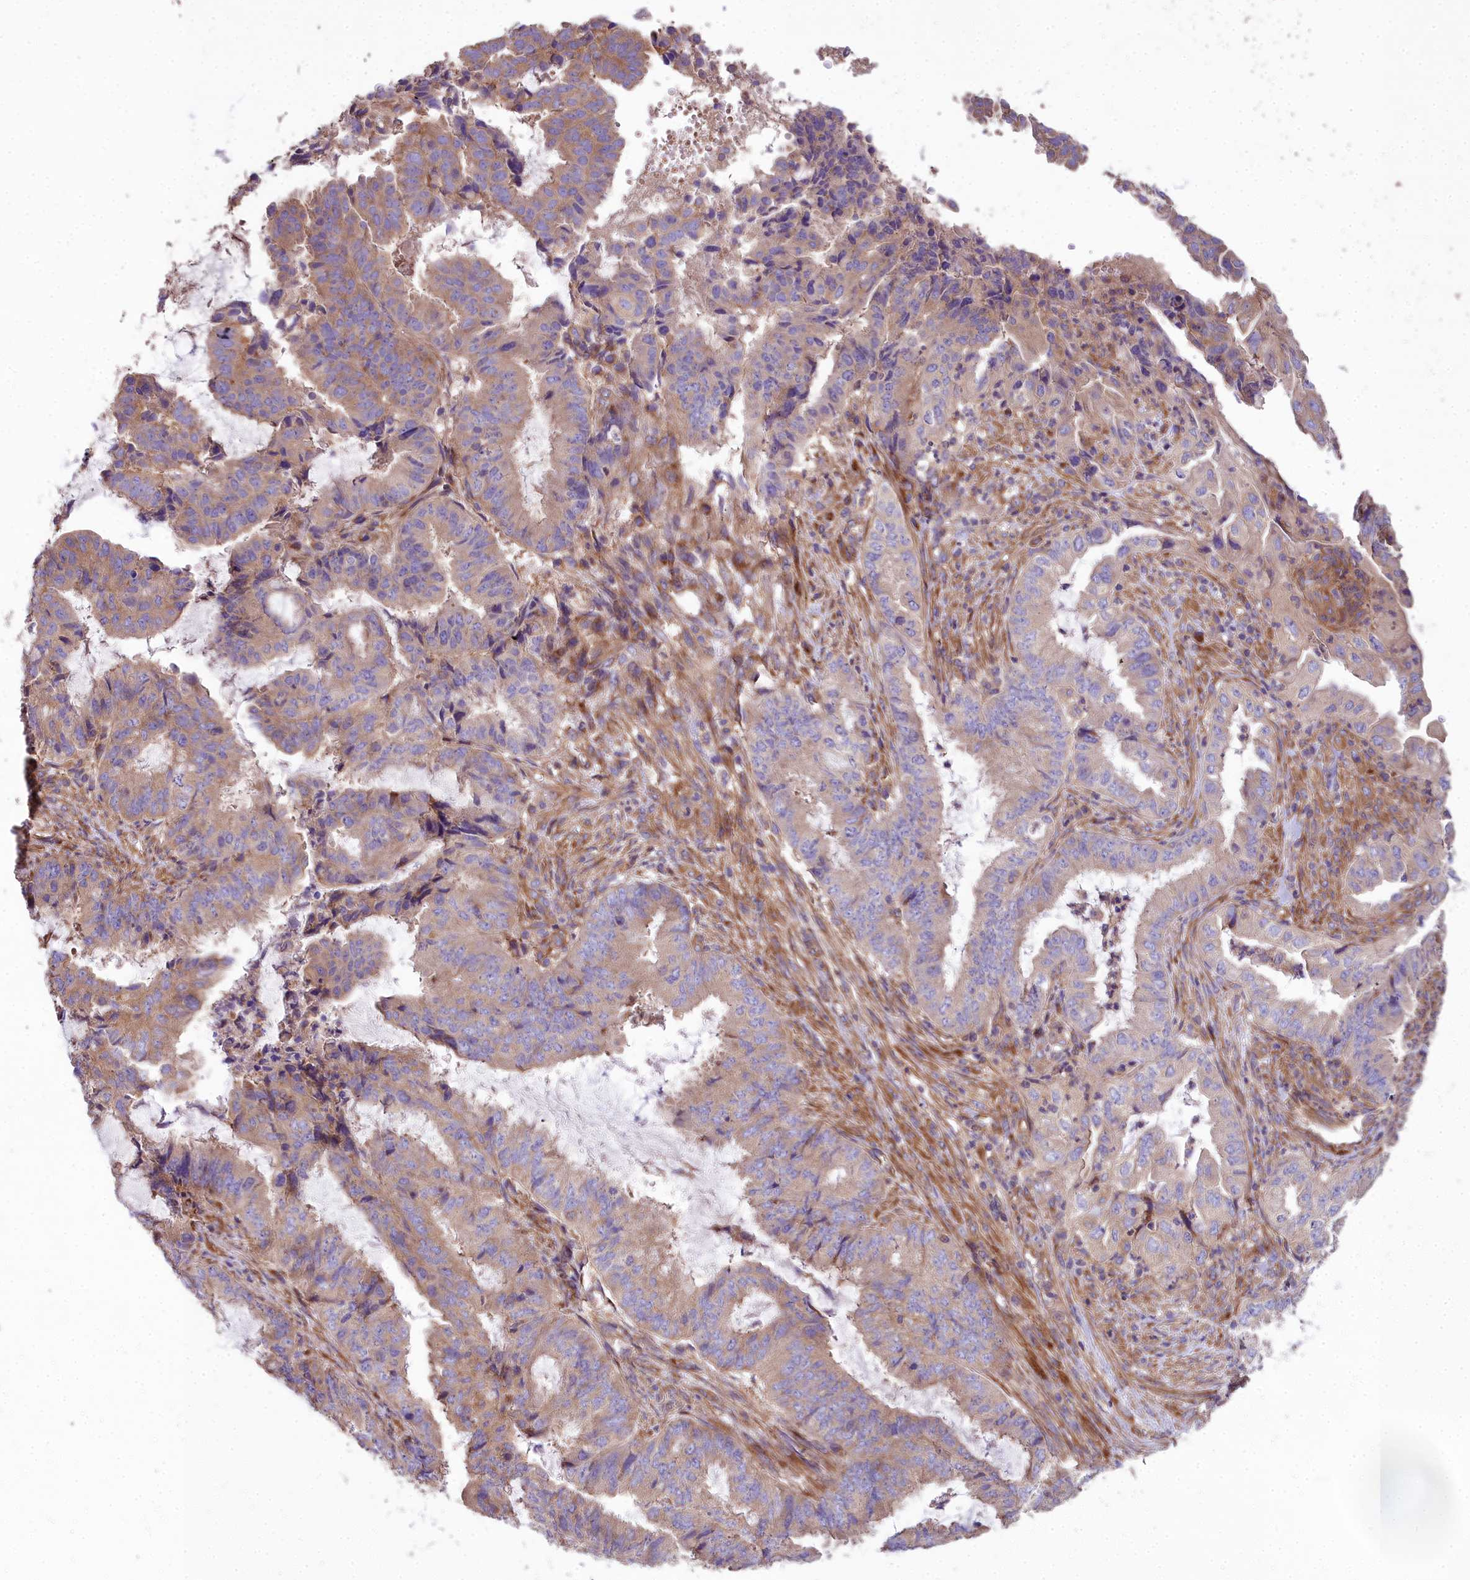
{"staining": {"intensity": "weak", "quantity": "25%-75%", "location": "cytoplasmic/membranous"}, "tissue": "endometrial cancer", "cell_type": "Tumor cells", "image_type": "cancer", "snomed": [{"axis": "morphology", "description": "Adenocarcinoma, NOS"}, {"axis": "topography", "description": "Endometrium"}], "caption": "The histopathology image exhibits staining of adenocarcinoma (endometrial), revealing weak cytoplasmic/membranous protein positivity (brown color) within tumor cells. The staining is performed using DAB brown chromogen to label protein expression. The nuclei are counter-stained blue using hematoxylin.", "gene": "DCTN3", "patient": {"sex": "female", "age": 51}}